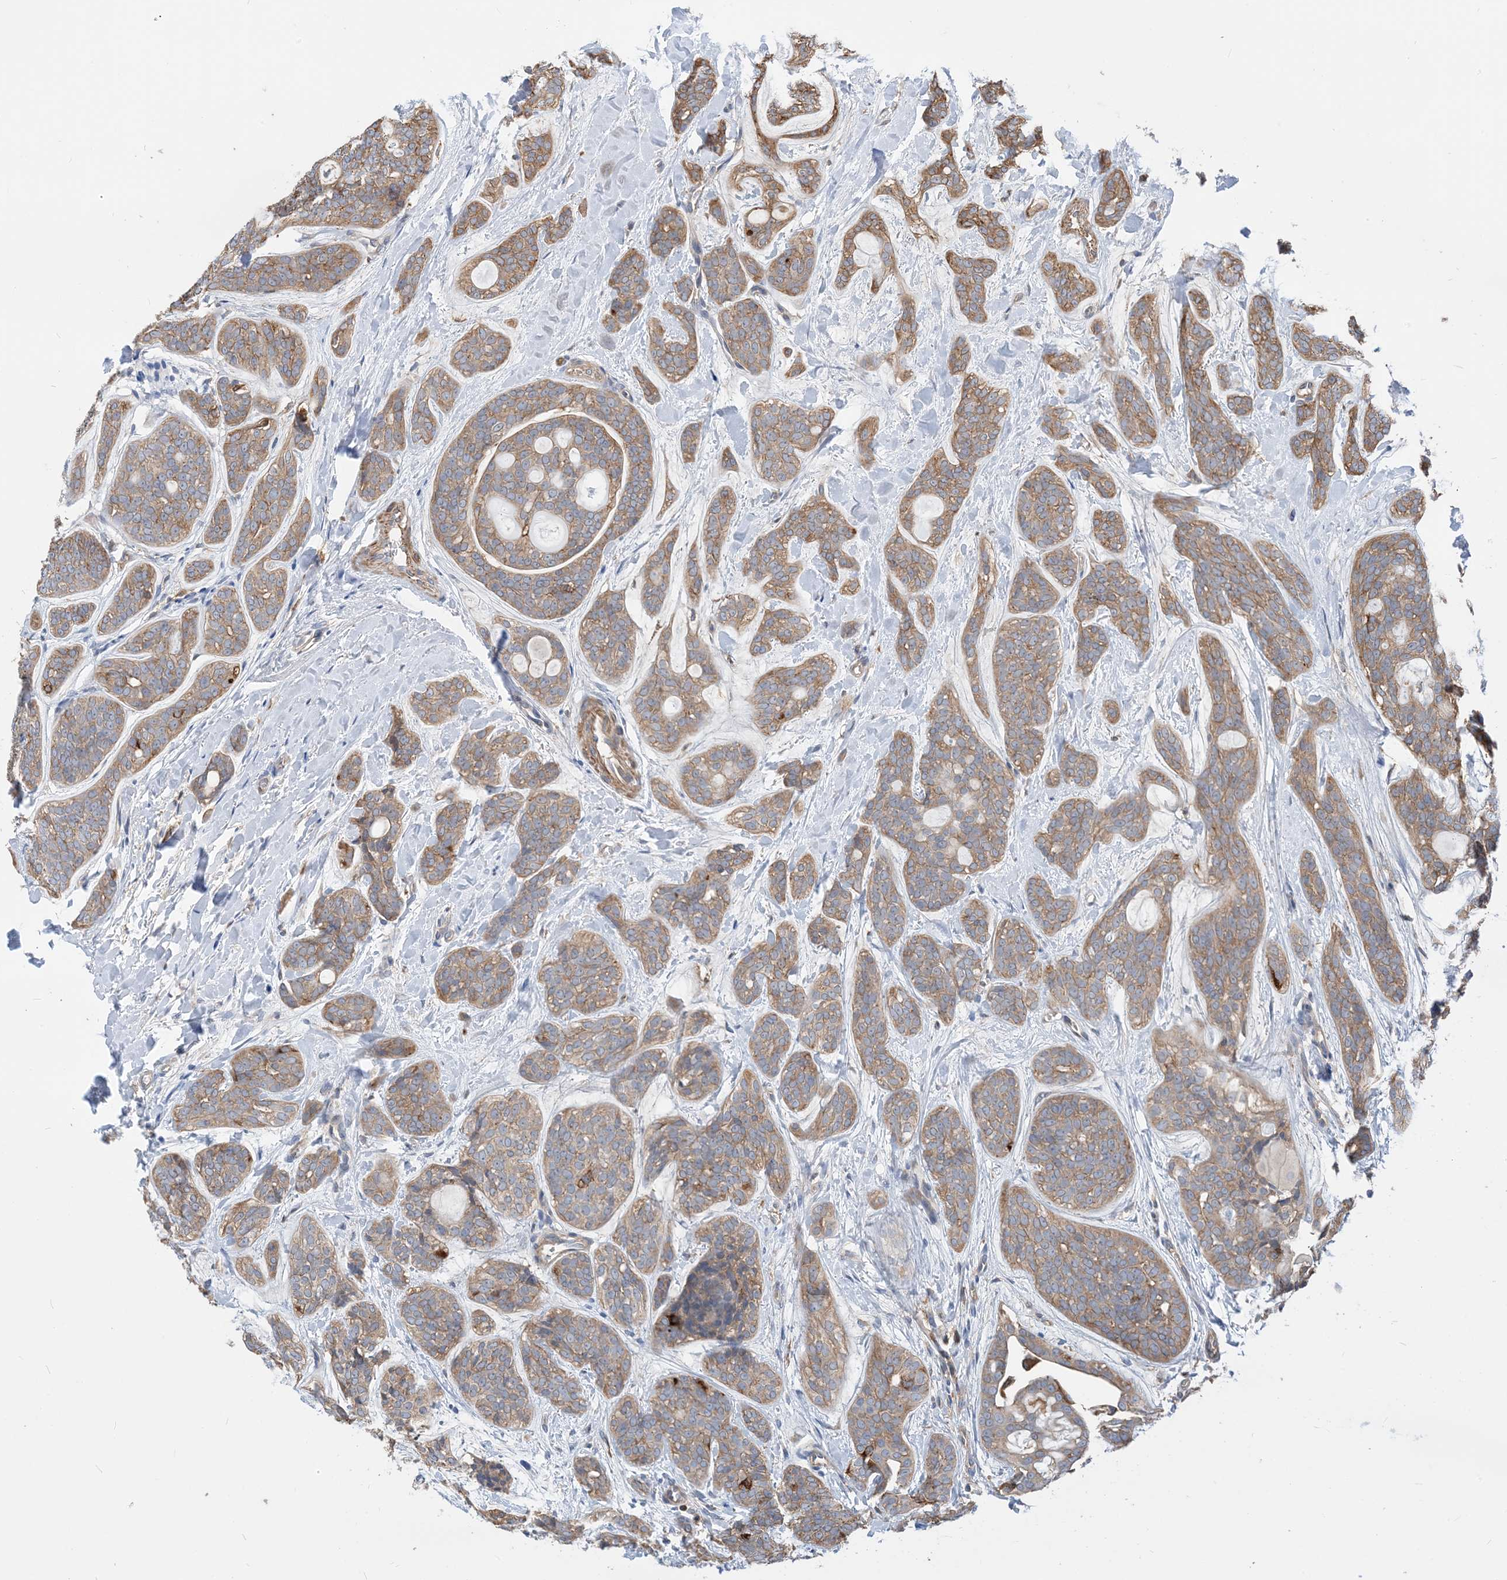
{"staining": {"intensity": "moderate", "quantity": "25%-75%", "location": "cytoplasmic/membranous"}, "tissue": "head and neck cancer", "cell_type": "Tumor cells", "image_type": "cancer", "snomed": [{"axis": "morphology", "description": "Adenocarcinoma, NOS"}, {"axis": "topography", "description": "Head-Neck"}], "caption": "A brown stain shows moderate cytoplasmic/membranous expression of a protein in adenocarcinoma (head and neck) tumor cells.", "gene": "PARVG", "patient": {"sex": "male", "age": 66}}